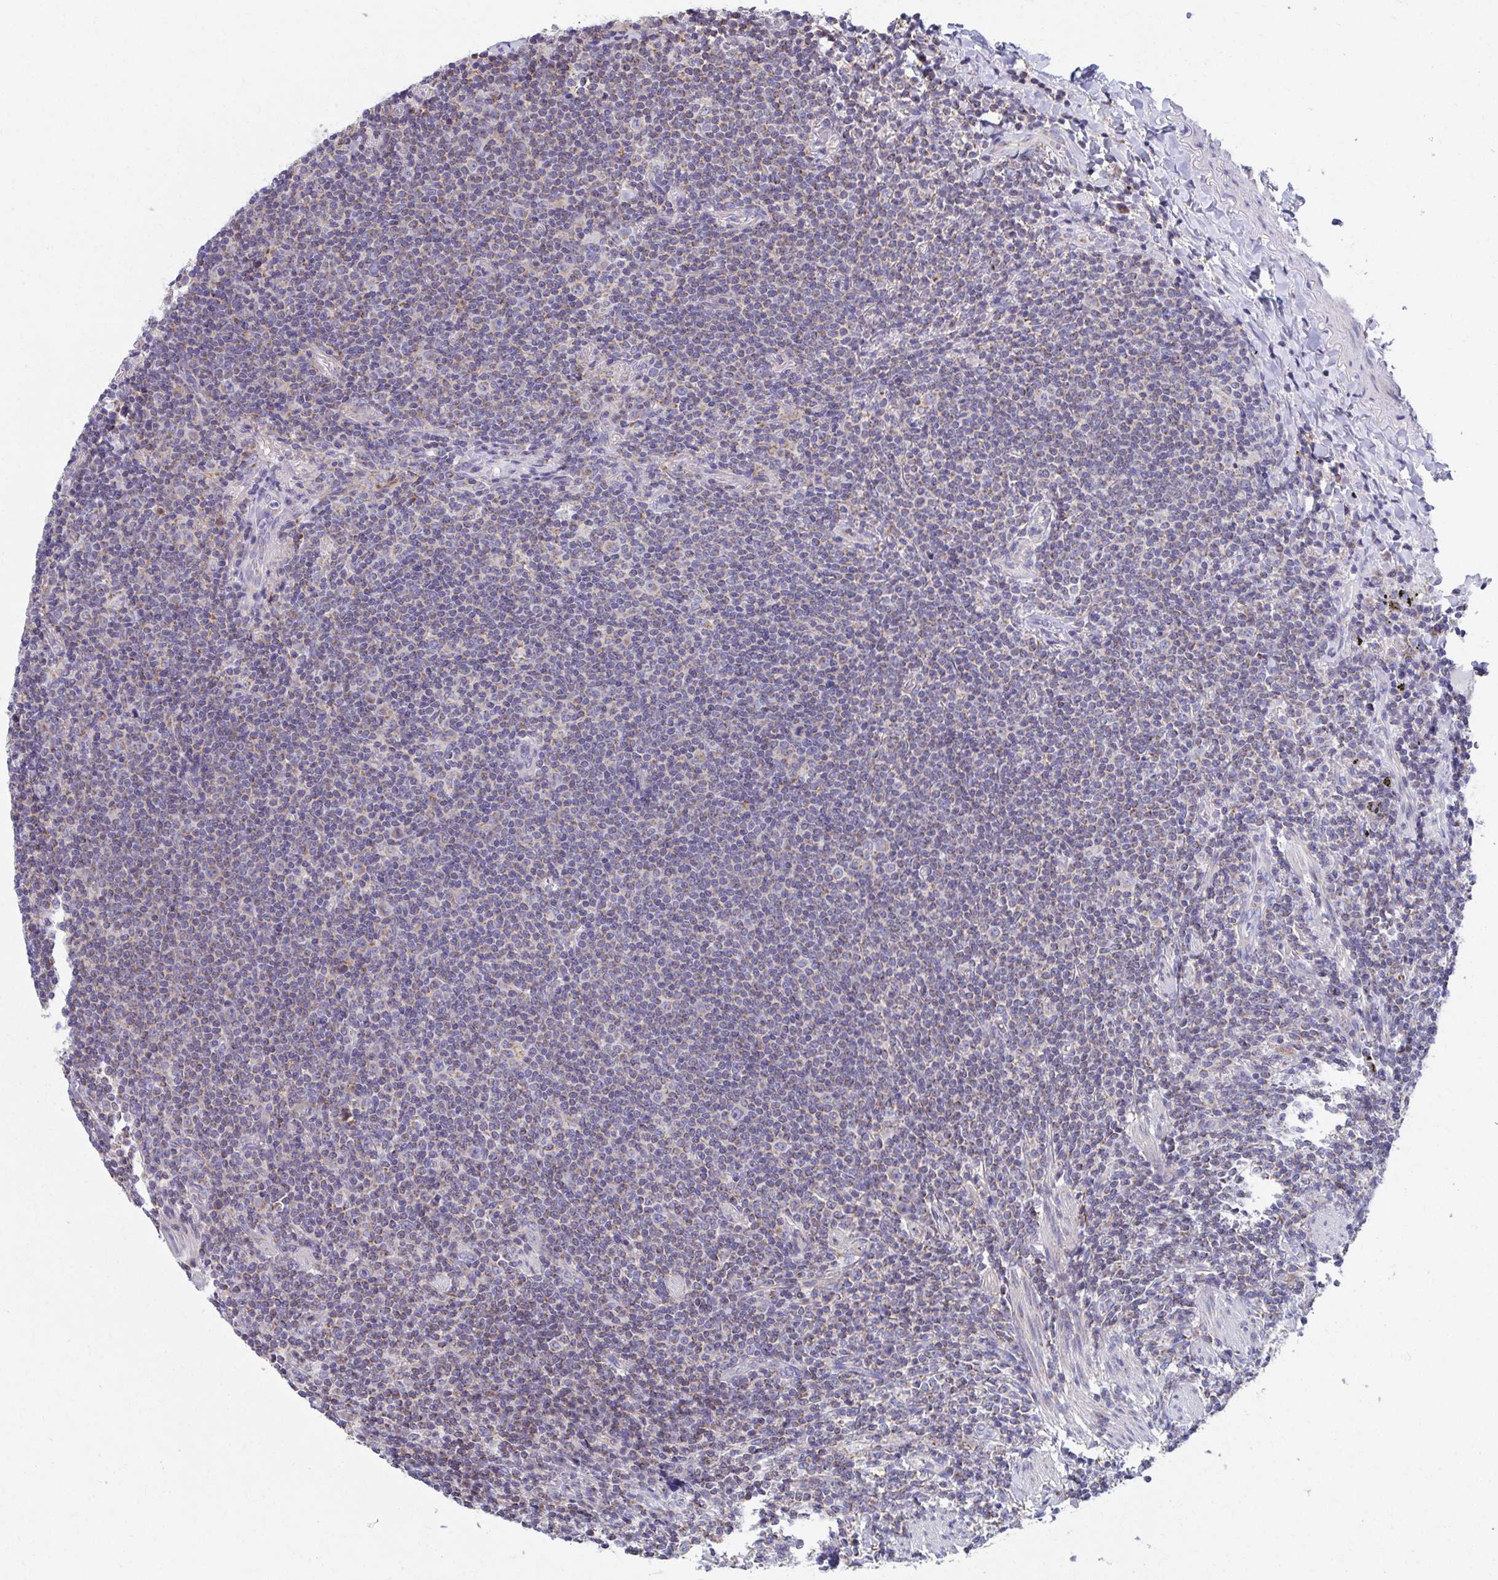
{"staining": {"intensity": "weak", "quantity": "25%-75%", "location": "cytoplasmic/membranous"}, "tissue": "lymphoma", "cell_type": "Tumor cells", "image_type": "cancer", "snomed": [{"axis": "morphology", "description": "Malignant lymphoma, non-Hodgkin's type, Low grade"}, {"axis": "topography", "description": "Lung"}], "caption": "DAB immunohistochemical staining of human low-grade malignant lymphoma, non-Hodgkin's type displays weak cytoplasmic/membranous protein positivity in about 25%-75% of tumor cells. The staining is performed using DAB brown chromogen to label protein expression. The nuclei are counter-stained blue using hematoxylin.", "gene": "RCC1L", "patient": {"sex": "female", "age": 71}}